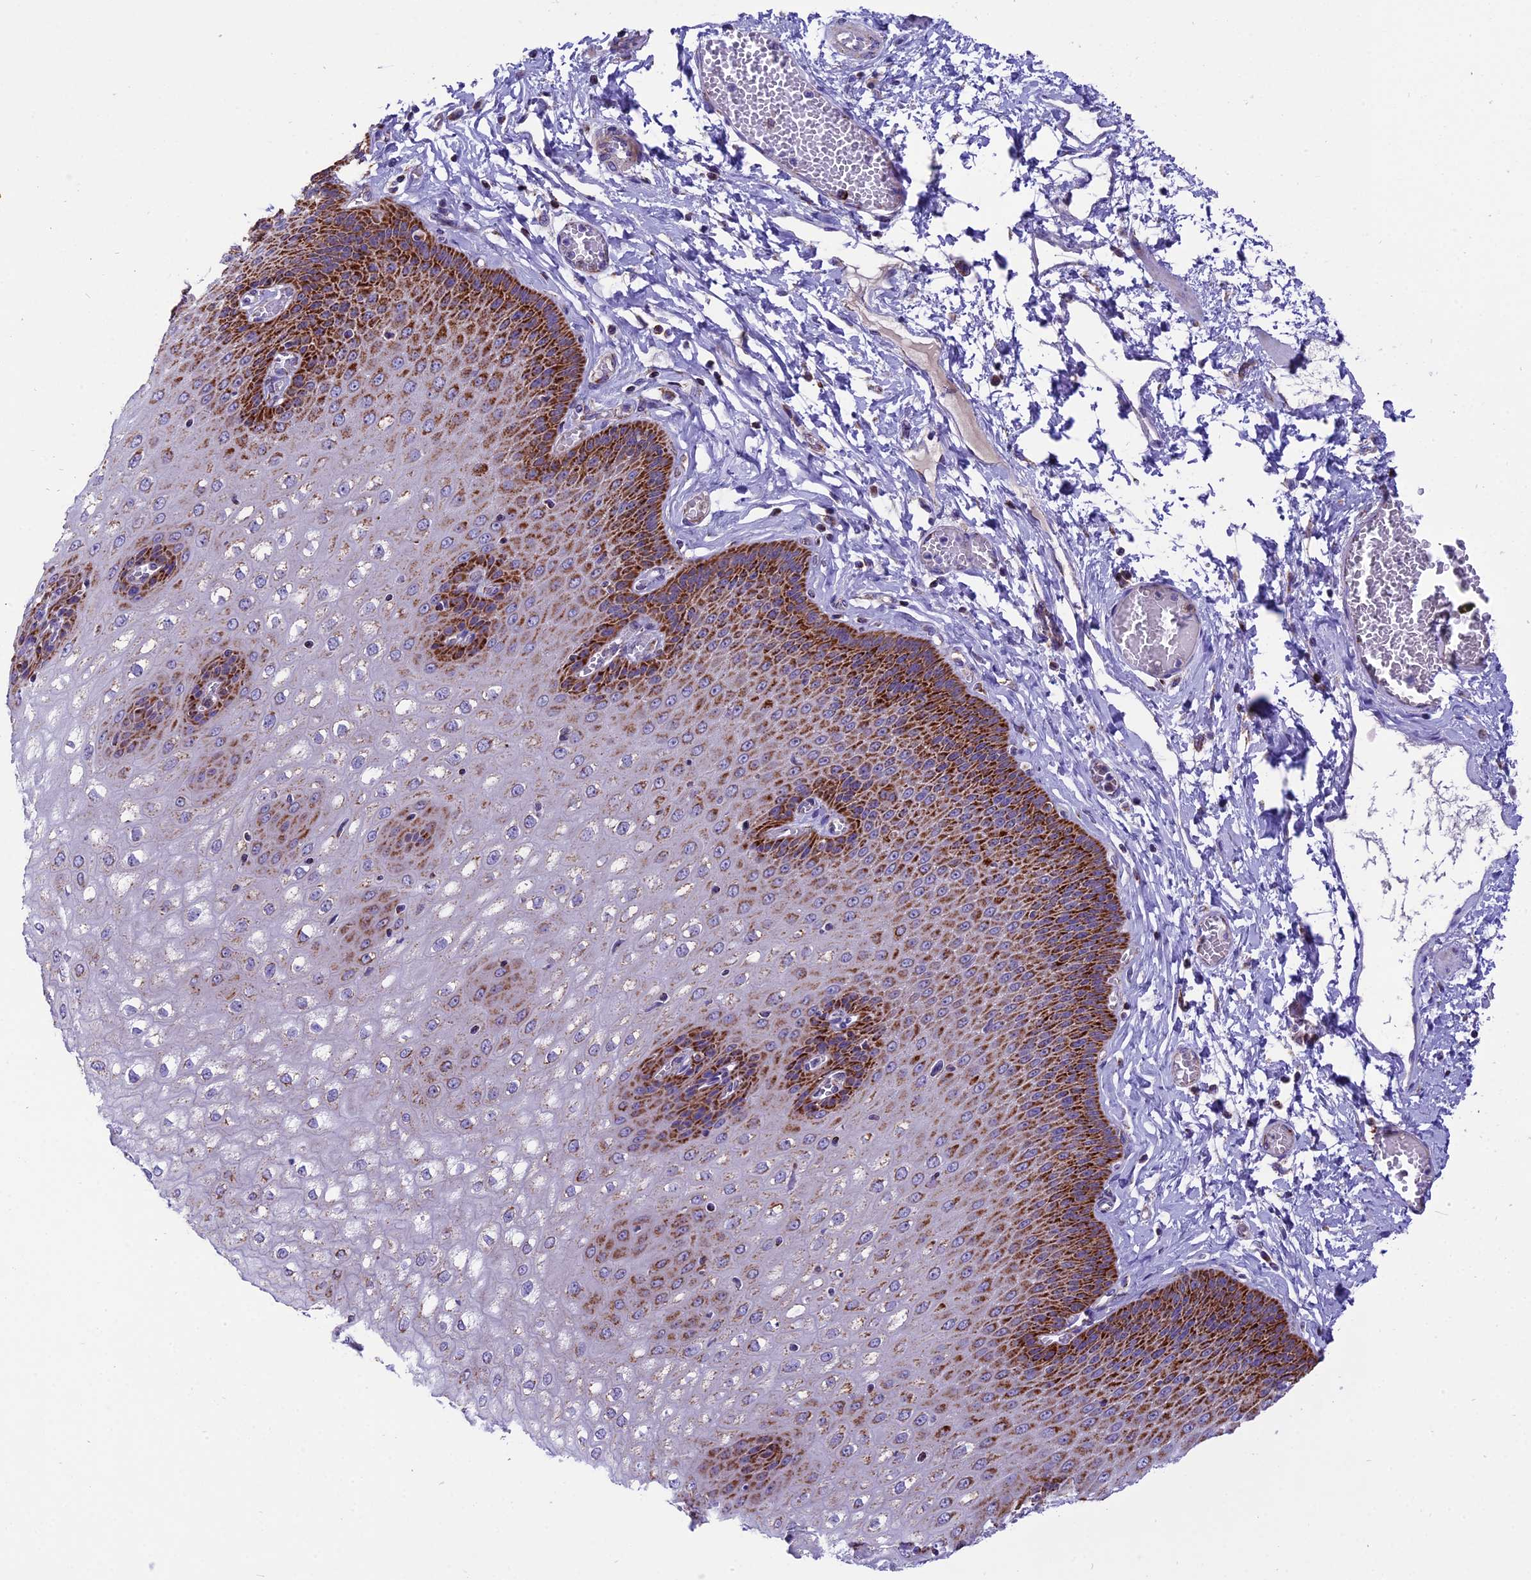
{"staining": {"intensity": "strong", "quantity": ">75%", "location": "cytoplasmic/membranous"}, "tissue": "esophagus", "cell_type": "Squamous epithelial cells", "image_type": "normal", "snomed": [{"axis": "morphology", "description": "Normal tissue, NOS"}, {"axis": "topography", "description": "Esophagus"}], "caption": "Immunohistochemical staining of benign human esophagus displays high levels of strong cytoplasmic/membranous staining in approximately >75% of squamous epithelial cells. The staining is performed using DAB brown chromogen to label protein expression. The nuclei are counter-stained blue using hematoxylin.", "gene": "MRPS34", "patient": {"sex": "male", "age": 60}}